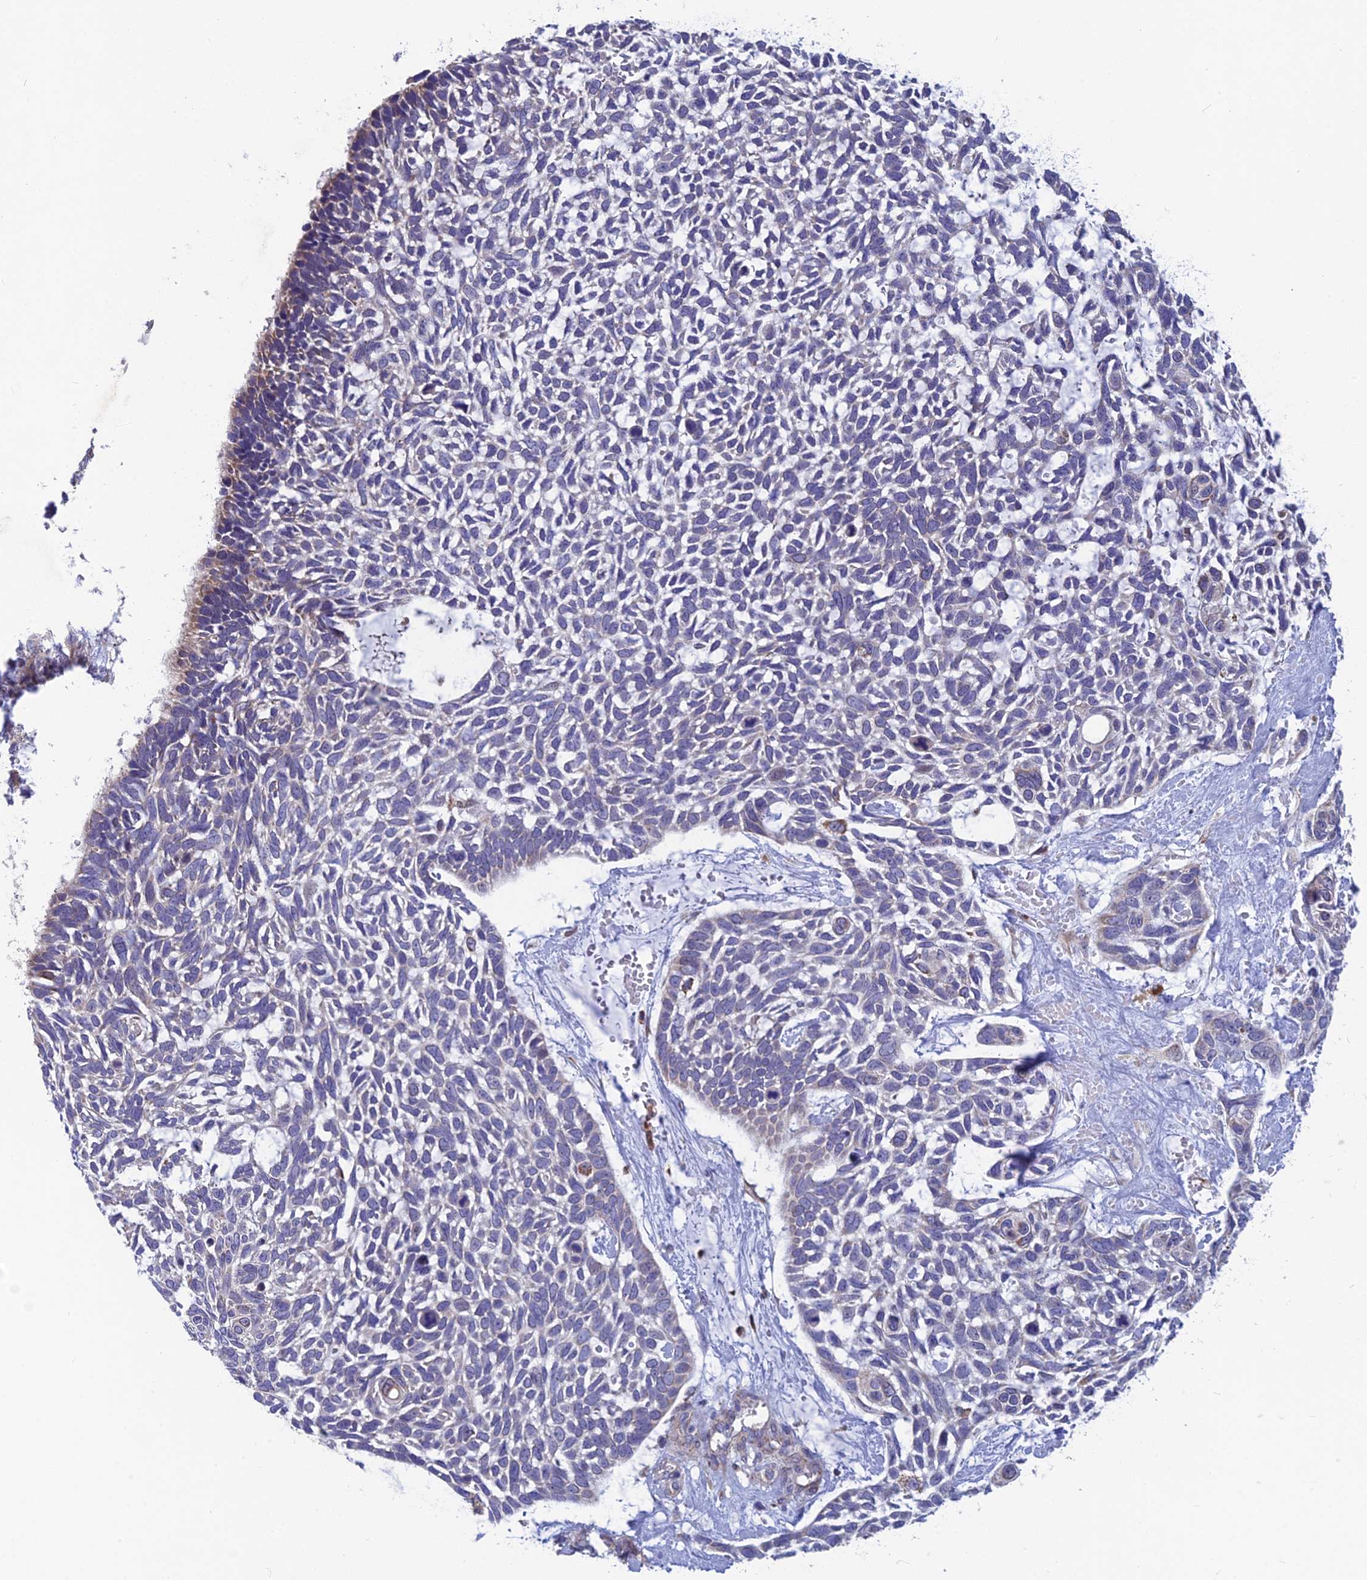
{"staining": {"intensity": "negative", "quantity": "none", "location": "none"}, "tissue": "skin cancer", "cell_type": "Tumor cells", "image_type": "cancer", "snomed": [{"axis": "morphology", "description": "Basal cell carcinoma"}, {"axis": "topography", "description": "Skin"}], "caption": "A high-resolution photomicrograph shows immunohistochemistry staining of basal cell carcinoma (skin), which shows no significant positivity in tumor cells.", "gene": "BLTP2", "patient": {"sex": "male", "age": 88}}